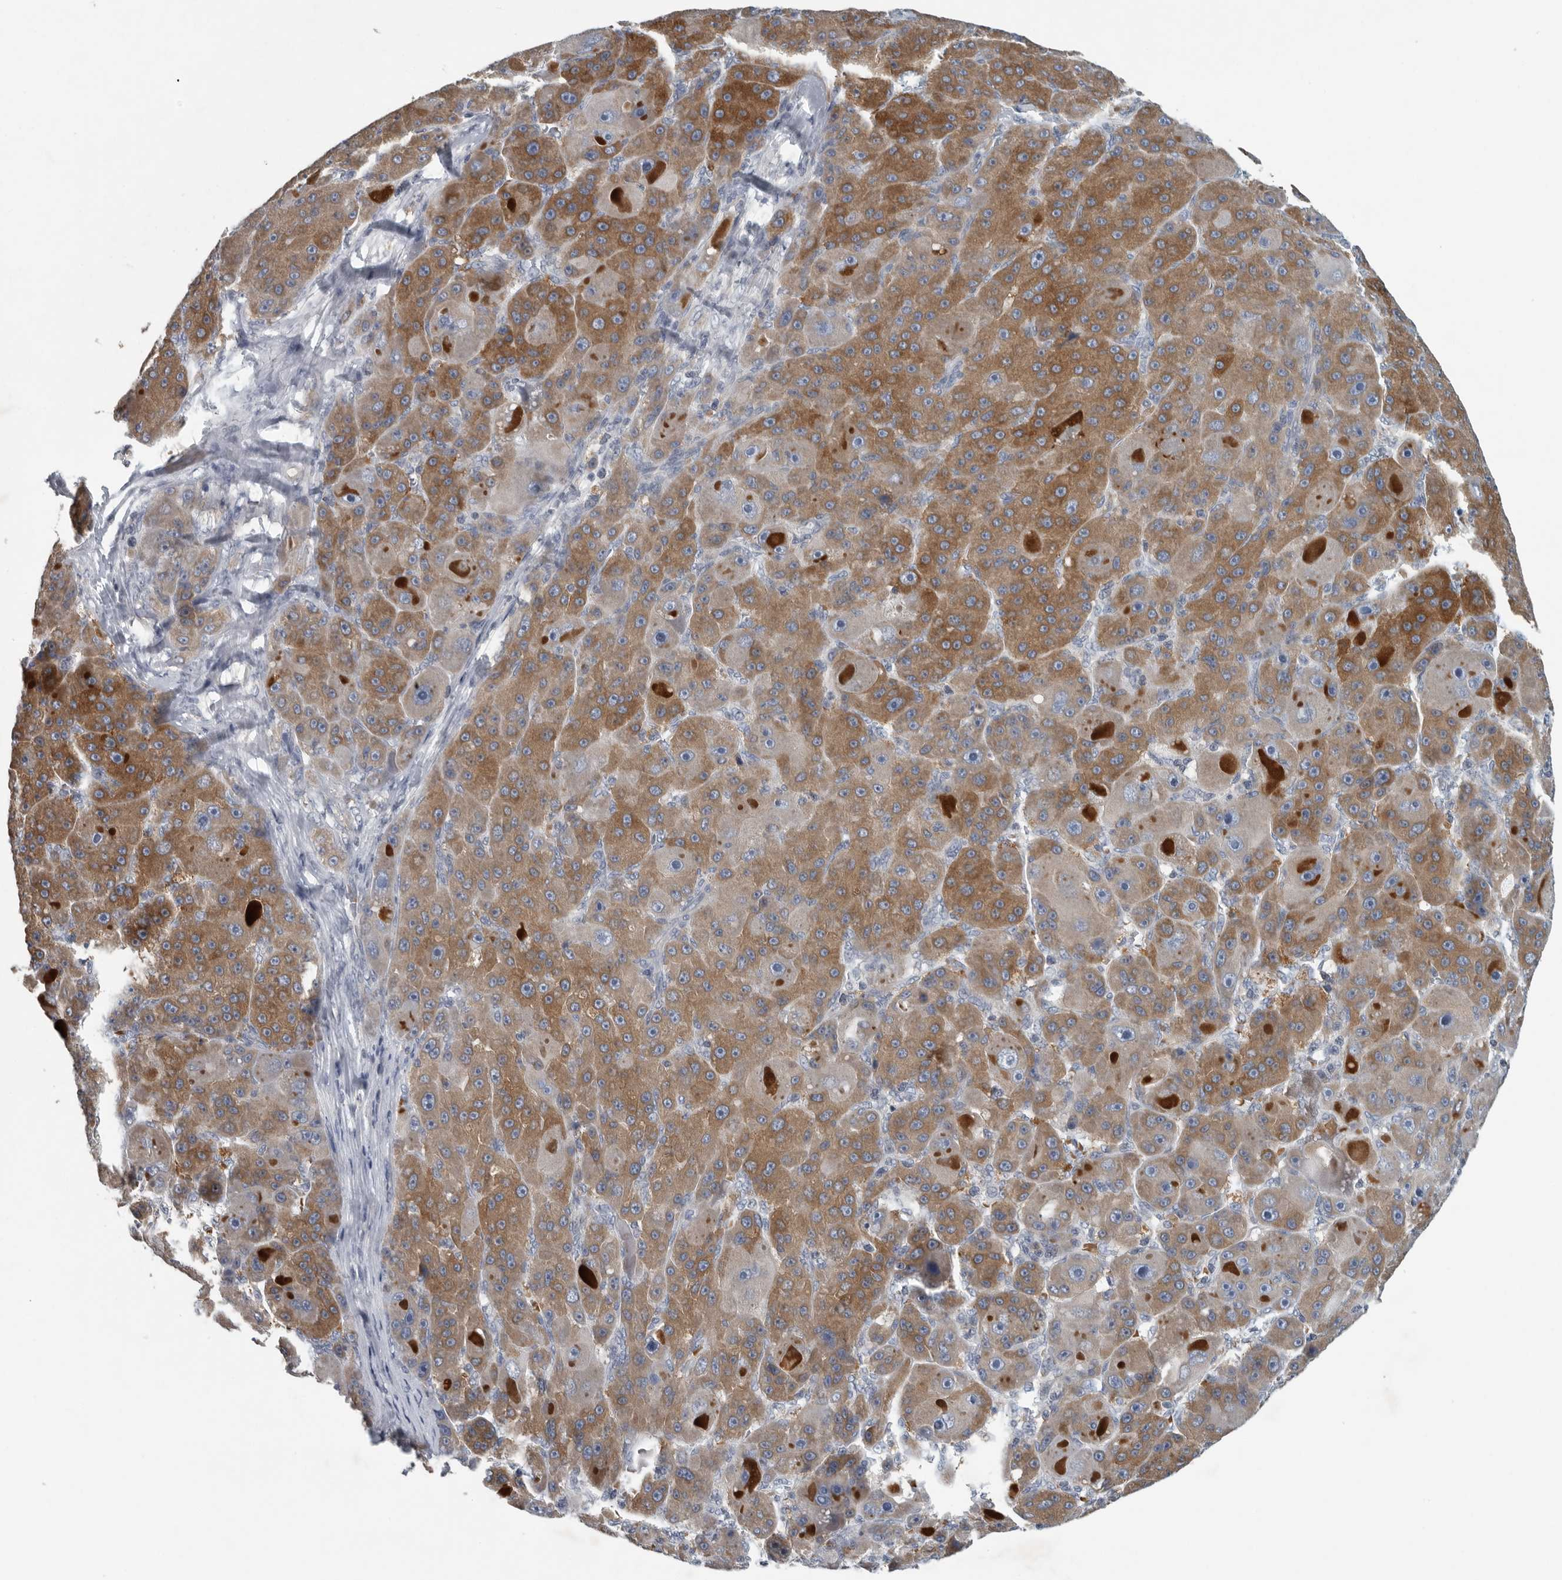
{"staining": {"intensity": "moderate", "quantity": ">75%", "location": "cytoplasmic/membranous"}, "tissue": "liver cancer", "cell_type": "Tumor cells", "image_type": "cancer", "snomed": [{"axis": "morphology", "description": "Carcinoma, Hepatocellular, NOS"}, {"axis": "topography", "description": "Liver"}], "caption": "The immunohistochemical stain shows moderate cytoplasmic/membranous staining in tumor cells of liver hepatocellular carcinoma tissue. (DAB (3,3'-diaminobenzidine) IHC, brown staining for protein, blue staining for nuclei).", "gene": "MPP3", "patient": {"sex": "male", "age": 76}}